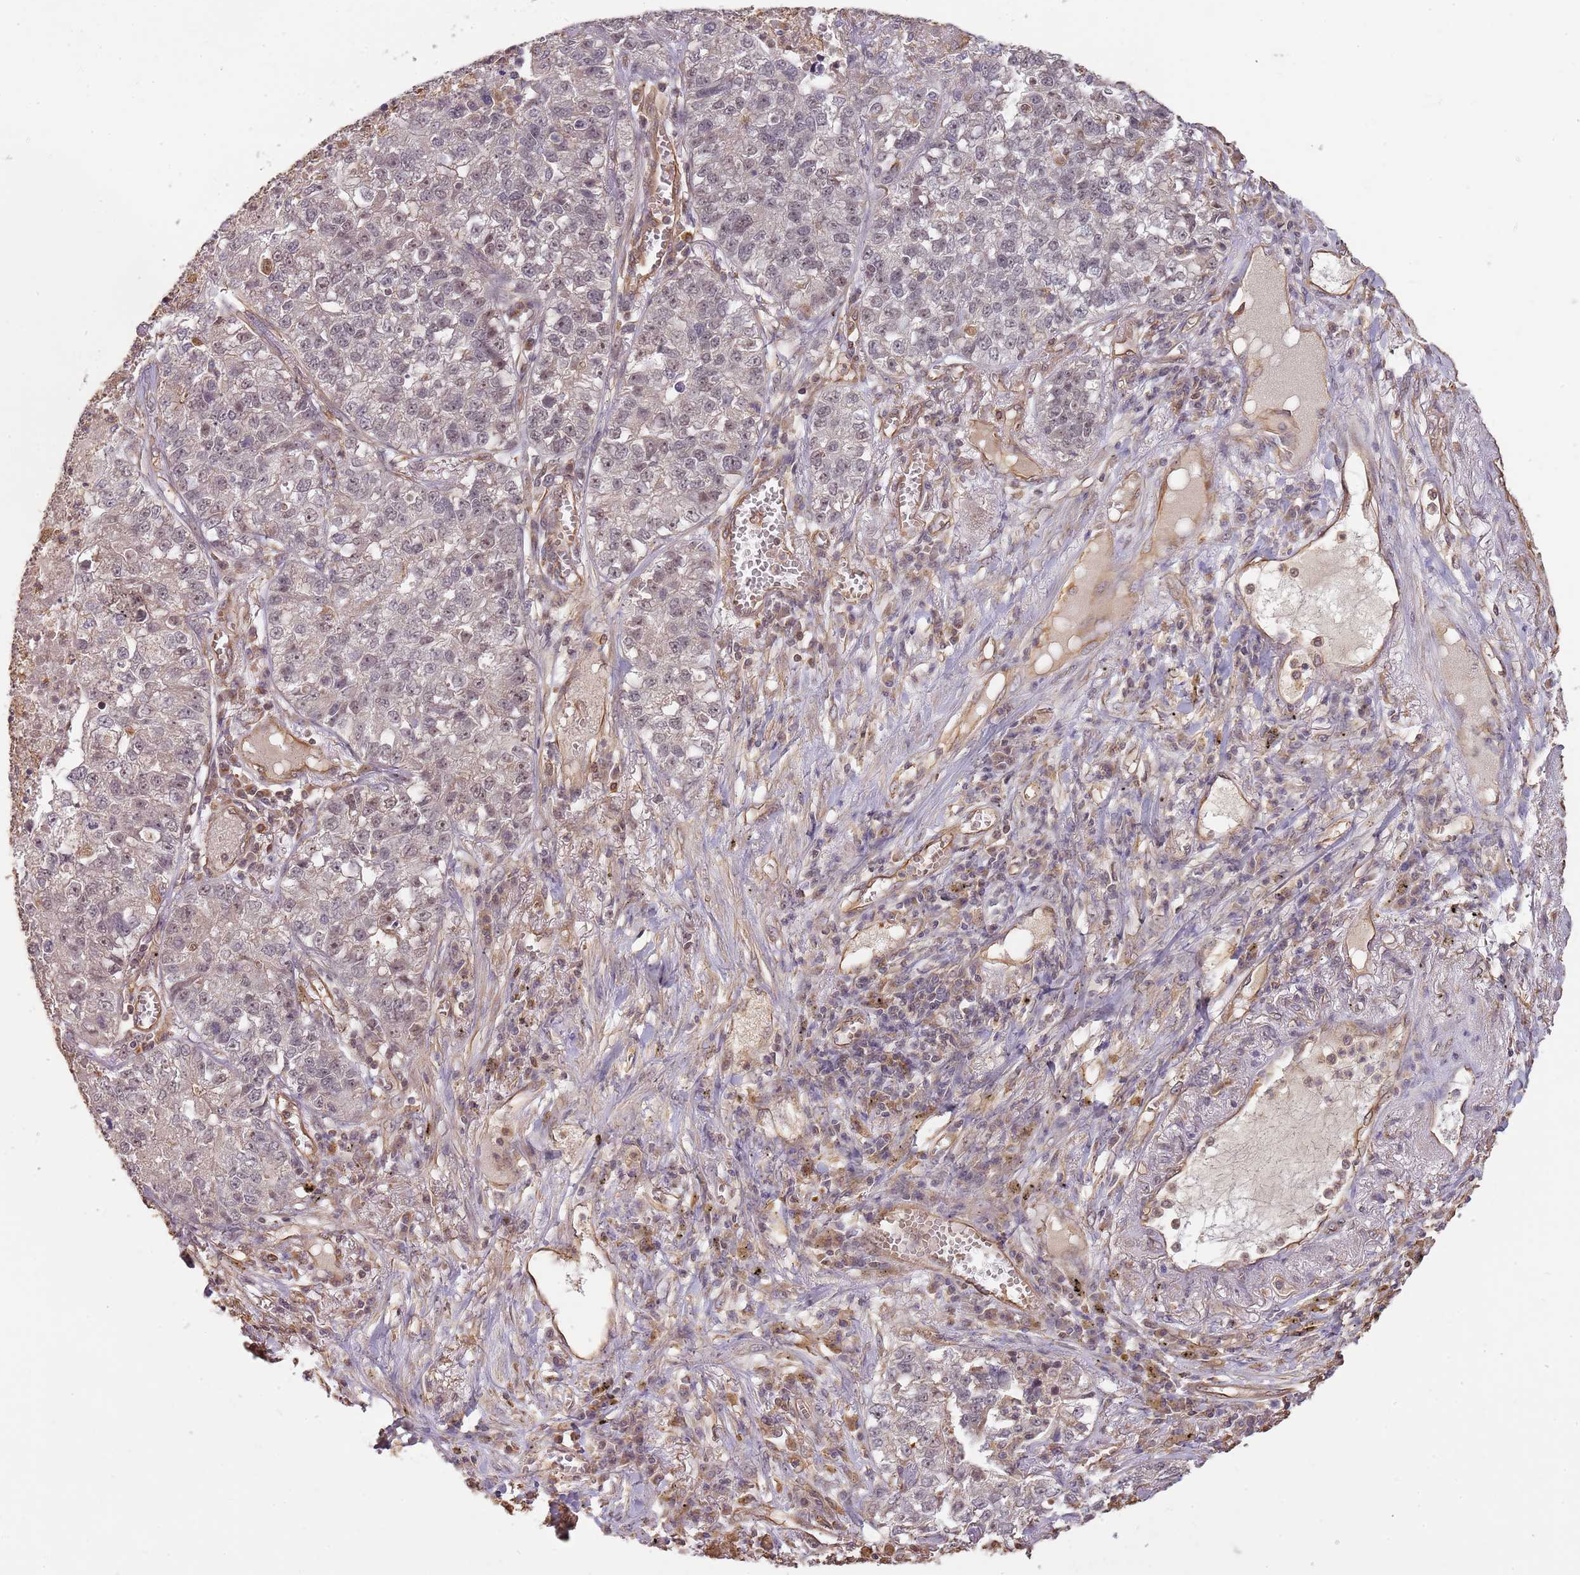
{"staining": {"intensity": "weak", "quantity": "<25%", "location": "nuclear"}, "tissue": "lung cancer", "cell_type": "Tumor cells", "image_type": "cancer", "snomed": [{"axis": "morphology", "description": "Adenocarcinoma, NOS"}, {"axis": "topography", "description": "Lung"}], "caption": "Protein analysis of lung cancer demonstrates no significant staining in tumor cells. (DAB IHC, high magnification).", "gene": "SURF2", "patient": {"sex": "male", "age": 49}}